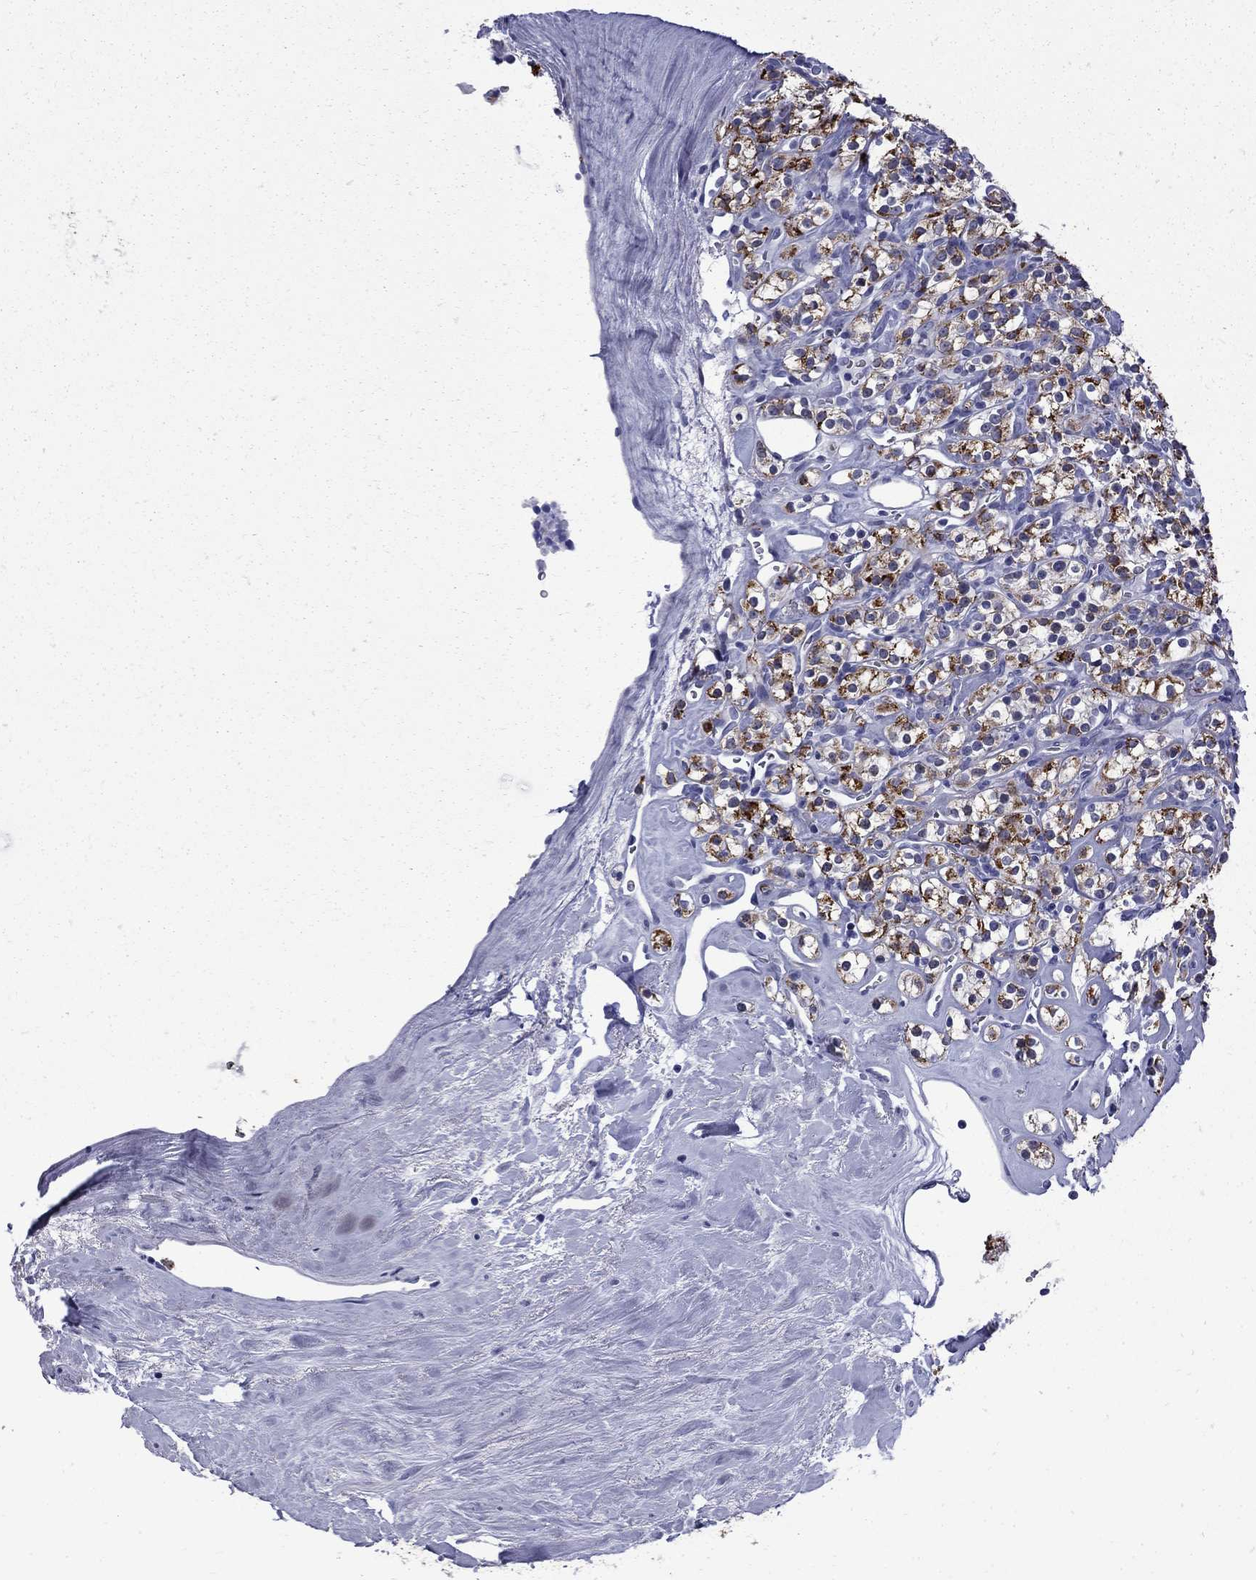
{"staining": {"intensity": "strong", "quantity": ">75%", "location": "cytoplasmic/membranous"}, "tissue": "renal cancer", "cell_type": "Tumor cells", "image_type": "cancer", "snomed": [{"axis": "morphology", "description": "Adenocarcinoma, NOS"}, {"axis": "topography", "description": "Kidney"}], "caption": "Immunohistochemistry (IHC) staining of renal cancer, which exhibits high levels of strong cytoplasmic/membranous positivity in about >75% of tumor cells indicating strong cytoplasmic/membranous protein positivity. The staining was performed using DAB (3,3'-diaminobenzidine) (brown) for protein detection and nuclei were counterstained in hematoxylin (blue).", "gene": "MGARP", "patient": {"sex": "male", "age": 77}}